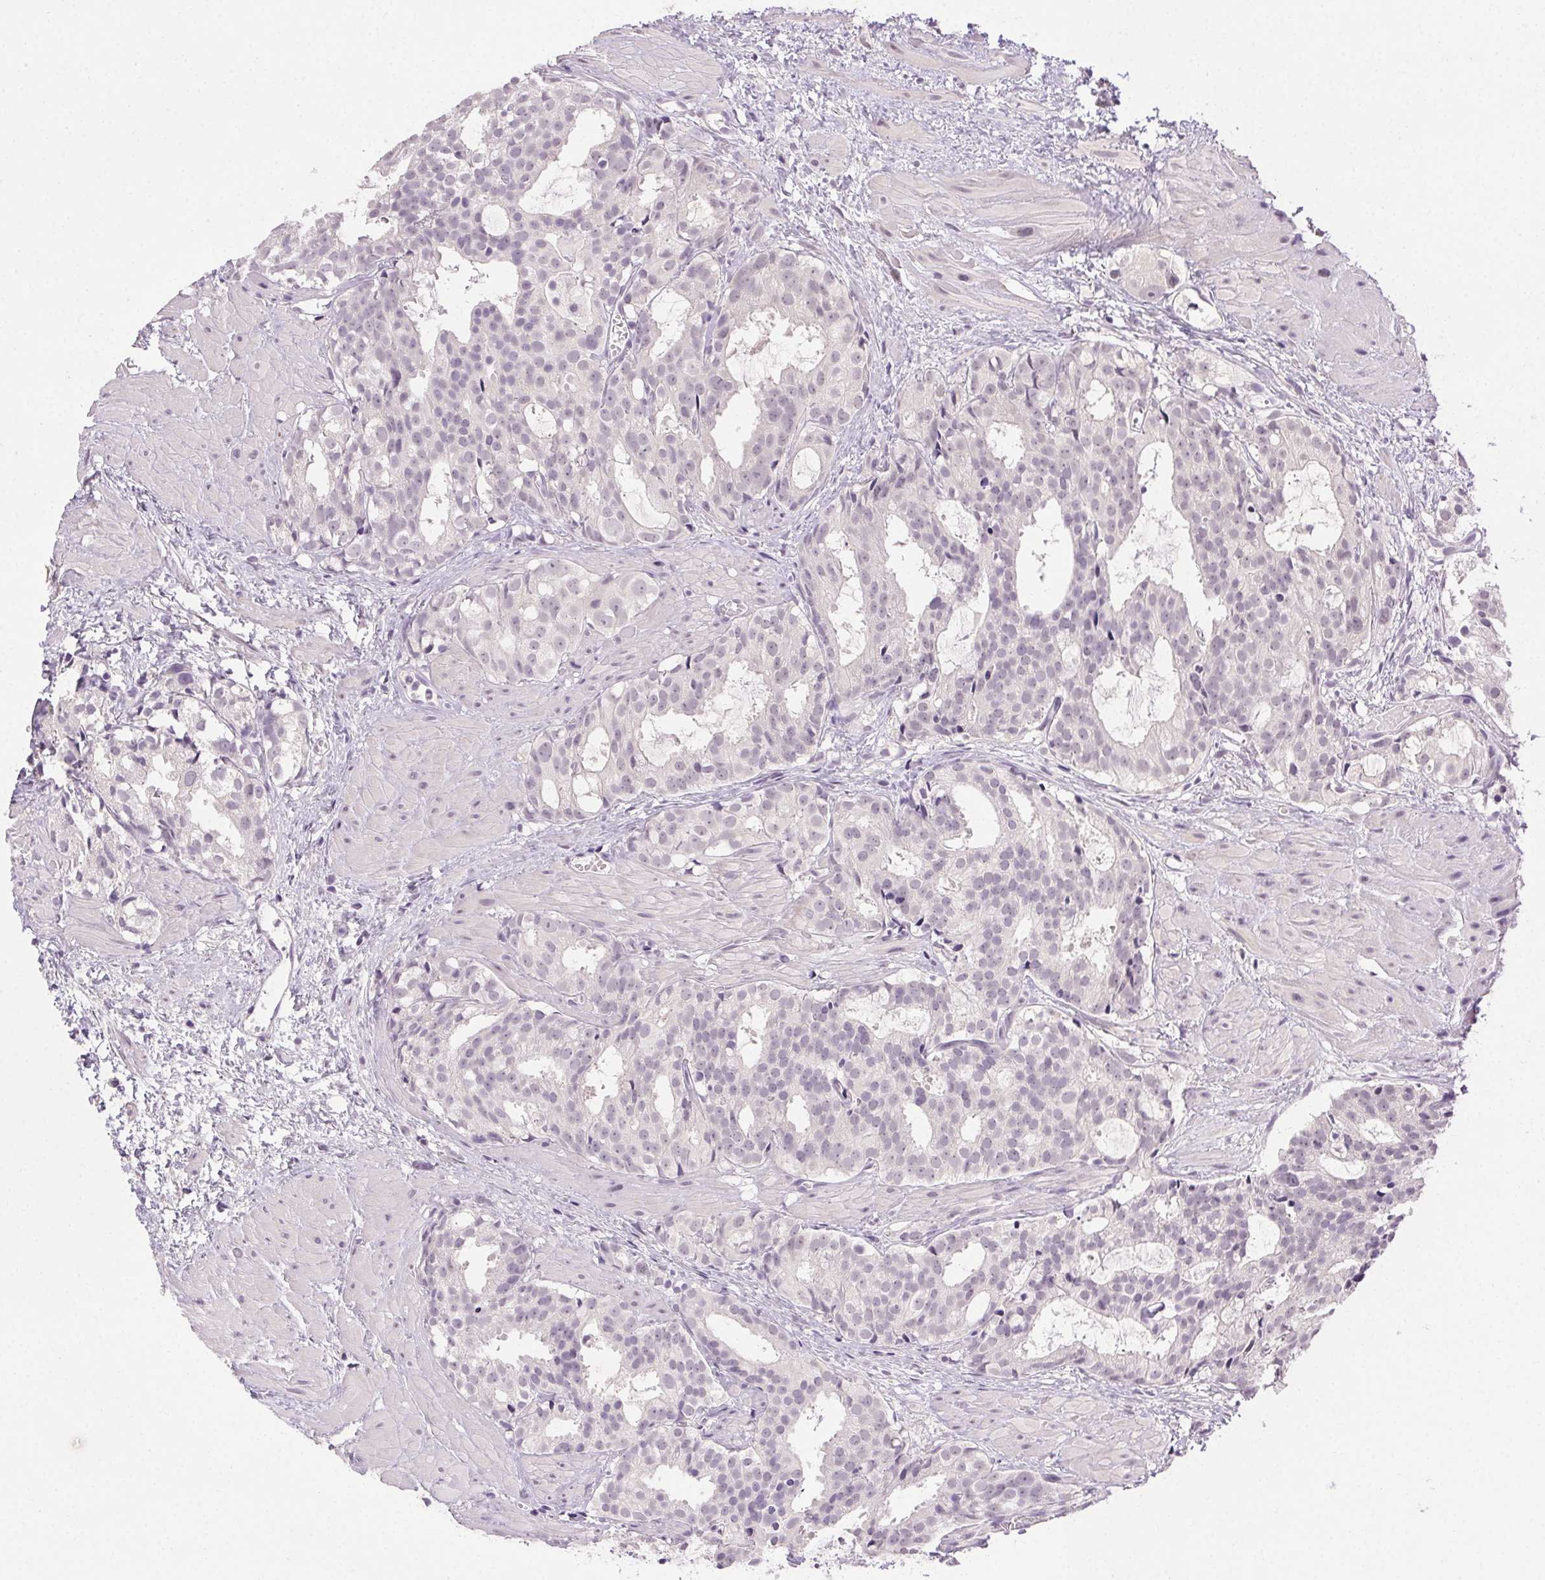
{"staining": {"intensity": "negative", "quantity": "none", "location": "none"}, "tissue": "prostate cancer", "cell_type": "Tumor cells", "image_type": "cancer", "snomed": [{"axis": "morphology", "description": "Adenocarcinoma, High grade"}, {"axis": "topography", "description": "Prostate"}], "caption": "Prostate cancer (adenocarcinoma (high-grade)) was stained to show a protein in brown. There is no significant positivity in tumor cells. Brightfield microscopy of immunohistochemistry (IHC) stained with DAB (brown) and hematoxylin (blue), captured at high magnification.", "gene": "CLDN10", "patient": {"sex": "male", "age": 79}}